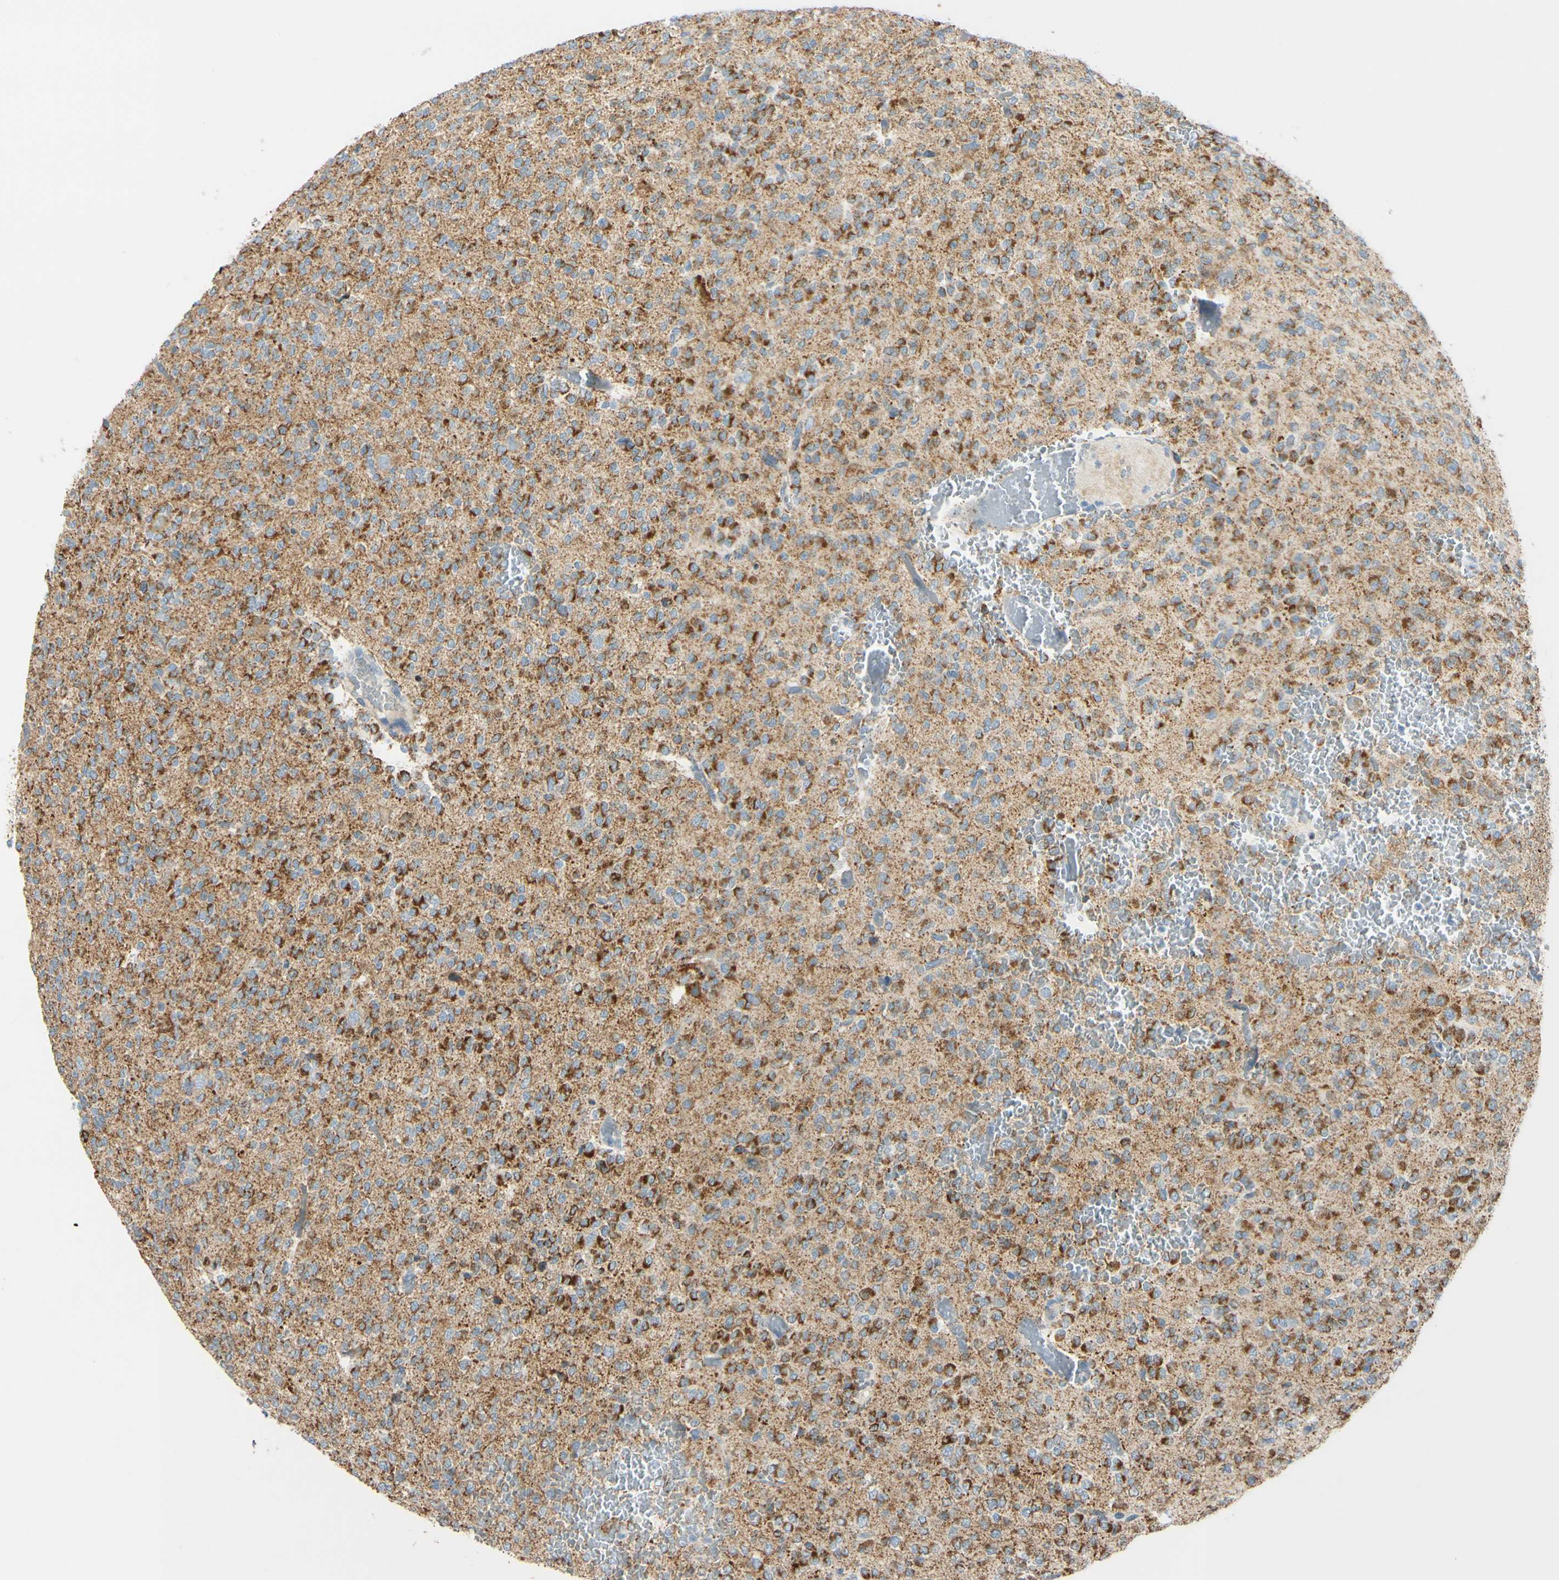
{"staining": {"intensity": "strong", "quantity": "25%-75%", "location": "cytoplasmic/membranous"}, "tissue": "glioma", "cell_type": "Tumor cells", "image_type": "cancer", "snomed": [{"axis": "morphology", "description": "Glioma, malignant, Low grade"}, {"axis": "topography", "description": "Brain"}], "caption": "Protein expression analysis of human malignant low-grade glioma reveals strong cytoplasmic/membranous staining in approximately 25%-75% of tumor cells.", "gene": "GALNT5", "patient": {"sex": "male", "age": 38}}